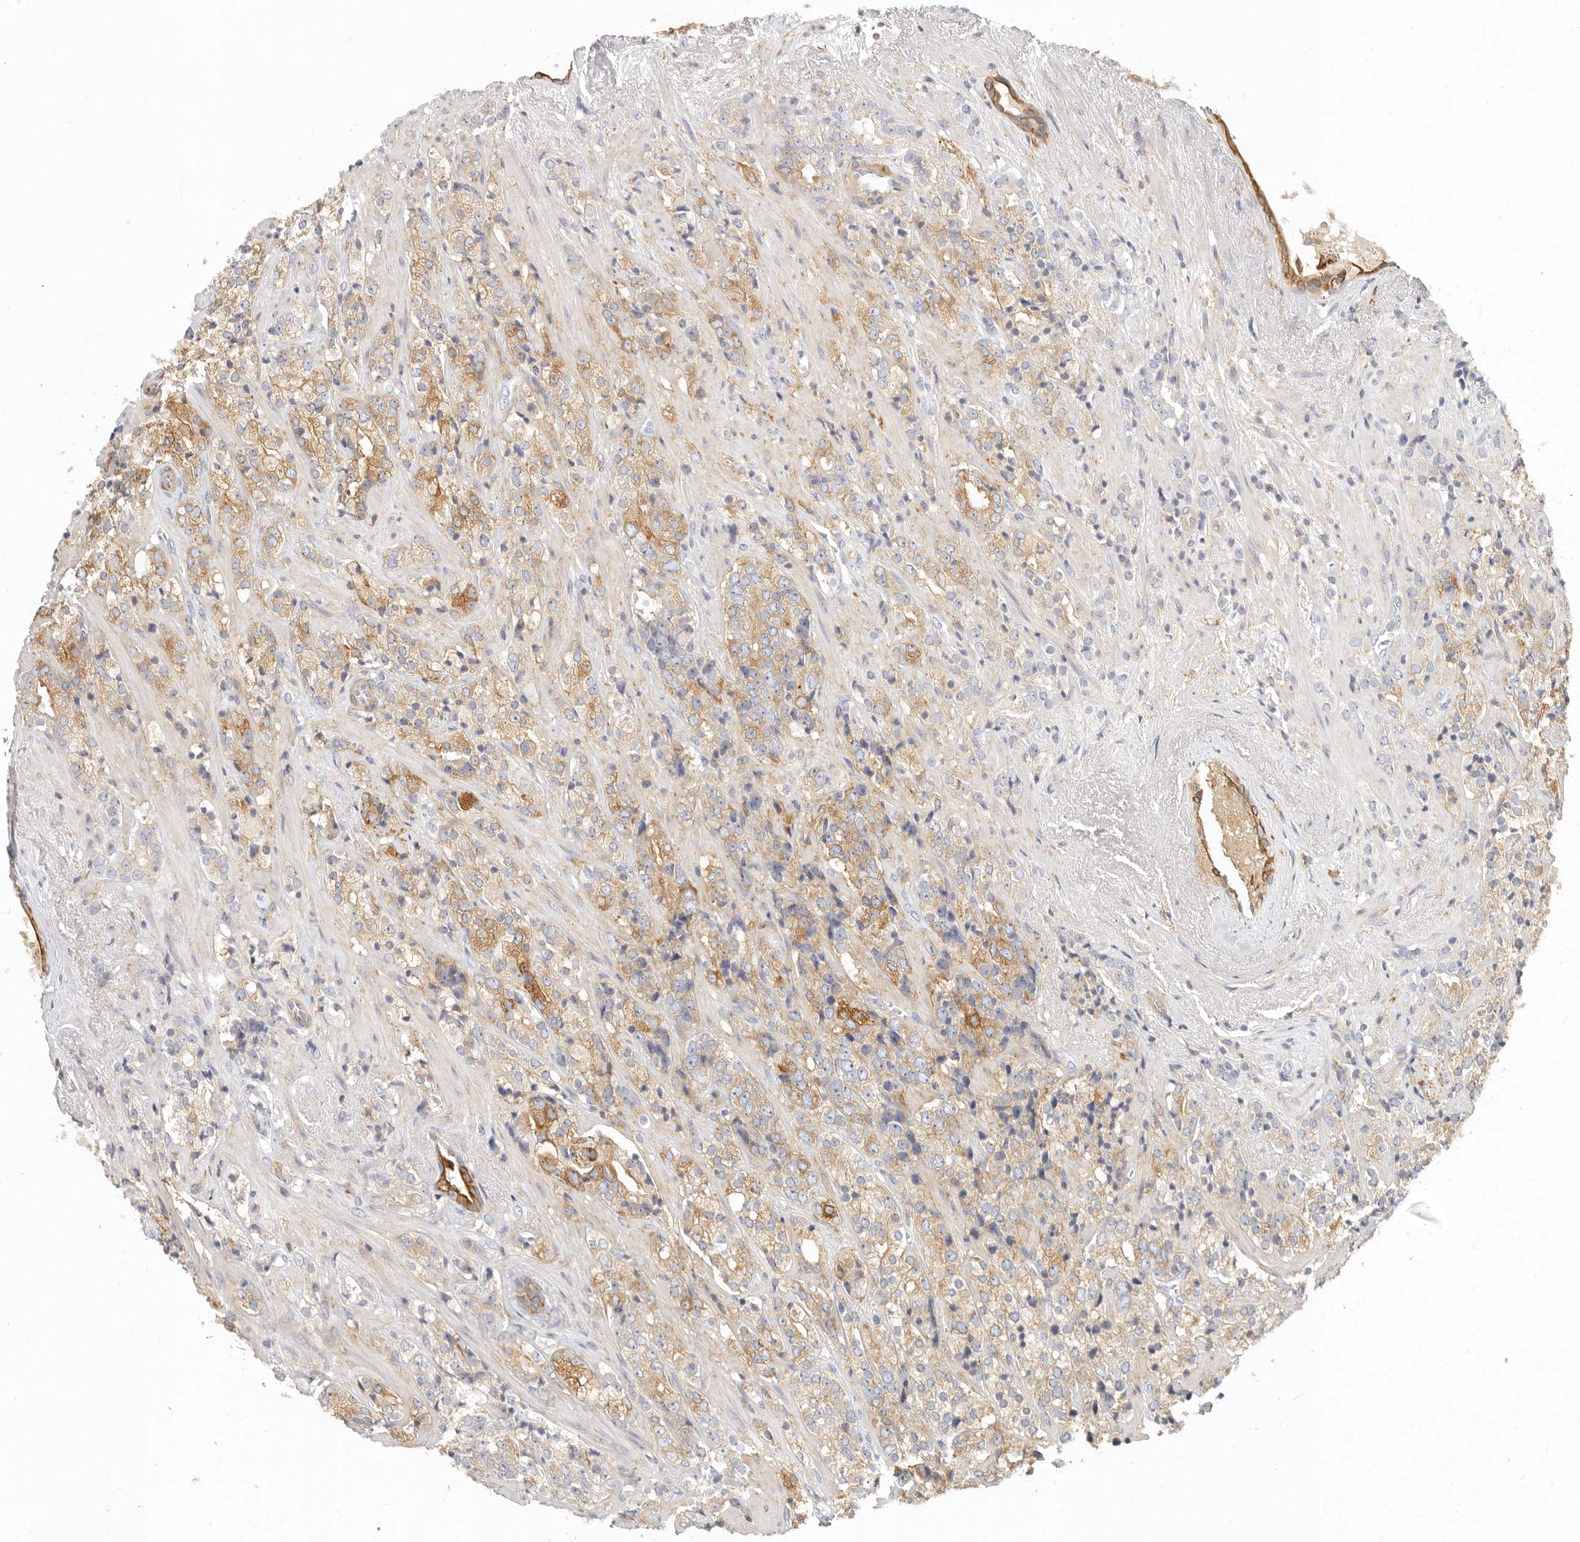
{"staining": {"intensity": "moderate", "quantity": ">75%", "location": "cytoplasmic/membranous"}, "tissue": "prostate cancer", "cell_type": "Tumor cells", "image_type": "cancer", "snomed": [{"axis": "morphology", "description": "Adenocarcinoma, High grade"}, {"axis": "topography", "description": "Prostate"}], "caption": "This image displays immunohistochemistry staining of human prostate high-grade adenocarcinoma, with medium moderate cytoplasmic/membranous expression in approximately >75% of tumor cells.", "gene": "NIBAN1", "patient": {"sex": "male", "age": 71}}